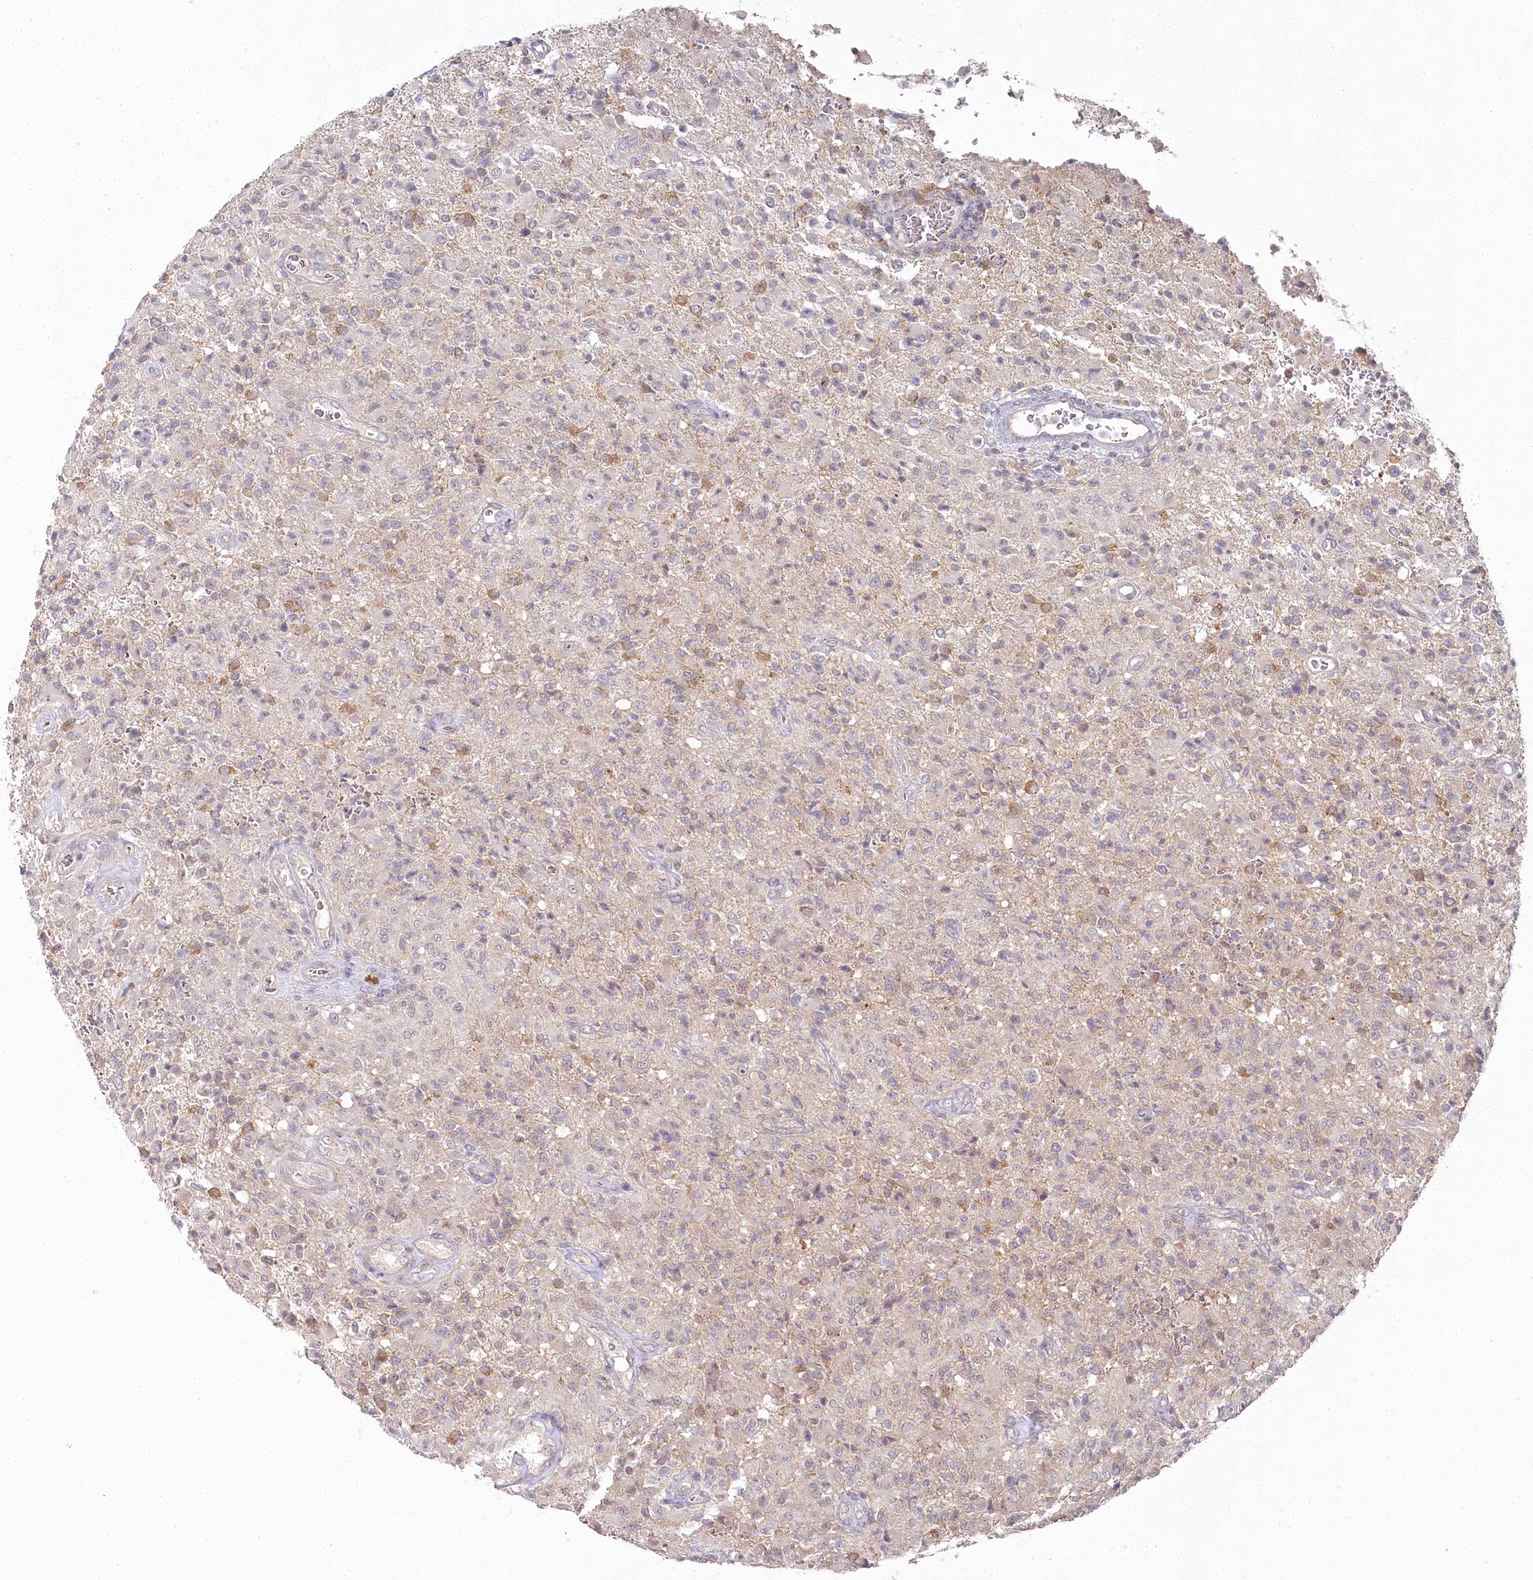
{"staining": {"intensity": "moderate", "quantity": "<25%", "location": "cytoplasmic/membranous"}, "tissue": "glioma", "cell_type": "Tumor cells", "image_type": "cancer", "snomed": [{"axis": "morphology", "description": "Glioma, malignant, High grade"}, {"axis": "topography", "description": "Brain"}], "caption": "Immunohistochemistry (IHC) (DAB (3,3'-diaminobenzidine)) staining of human high-grade glioma (malignant) reveals moderate cytoplasmic/membranous protein expression in about <25% of tumor cells.", "gene": "AAMDC", "patient": {"sex": "female", "age": 57}}